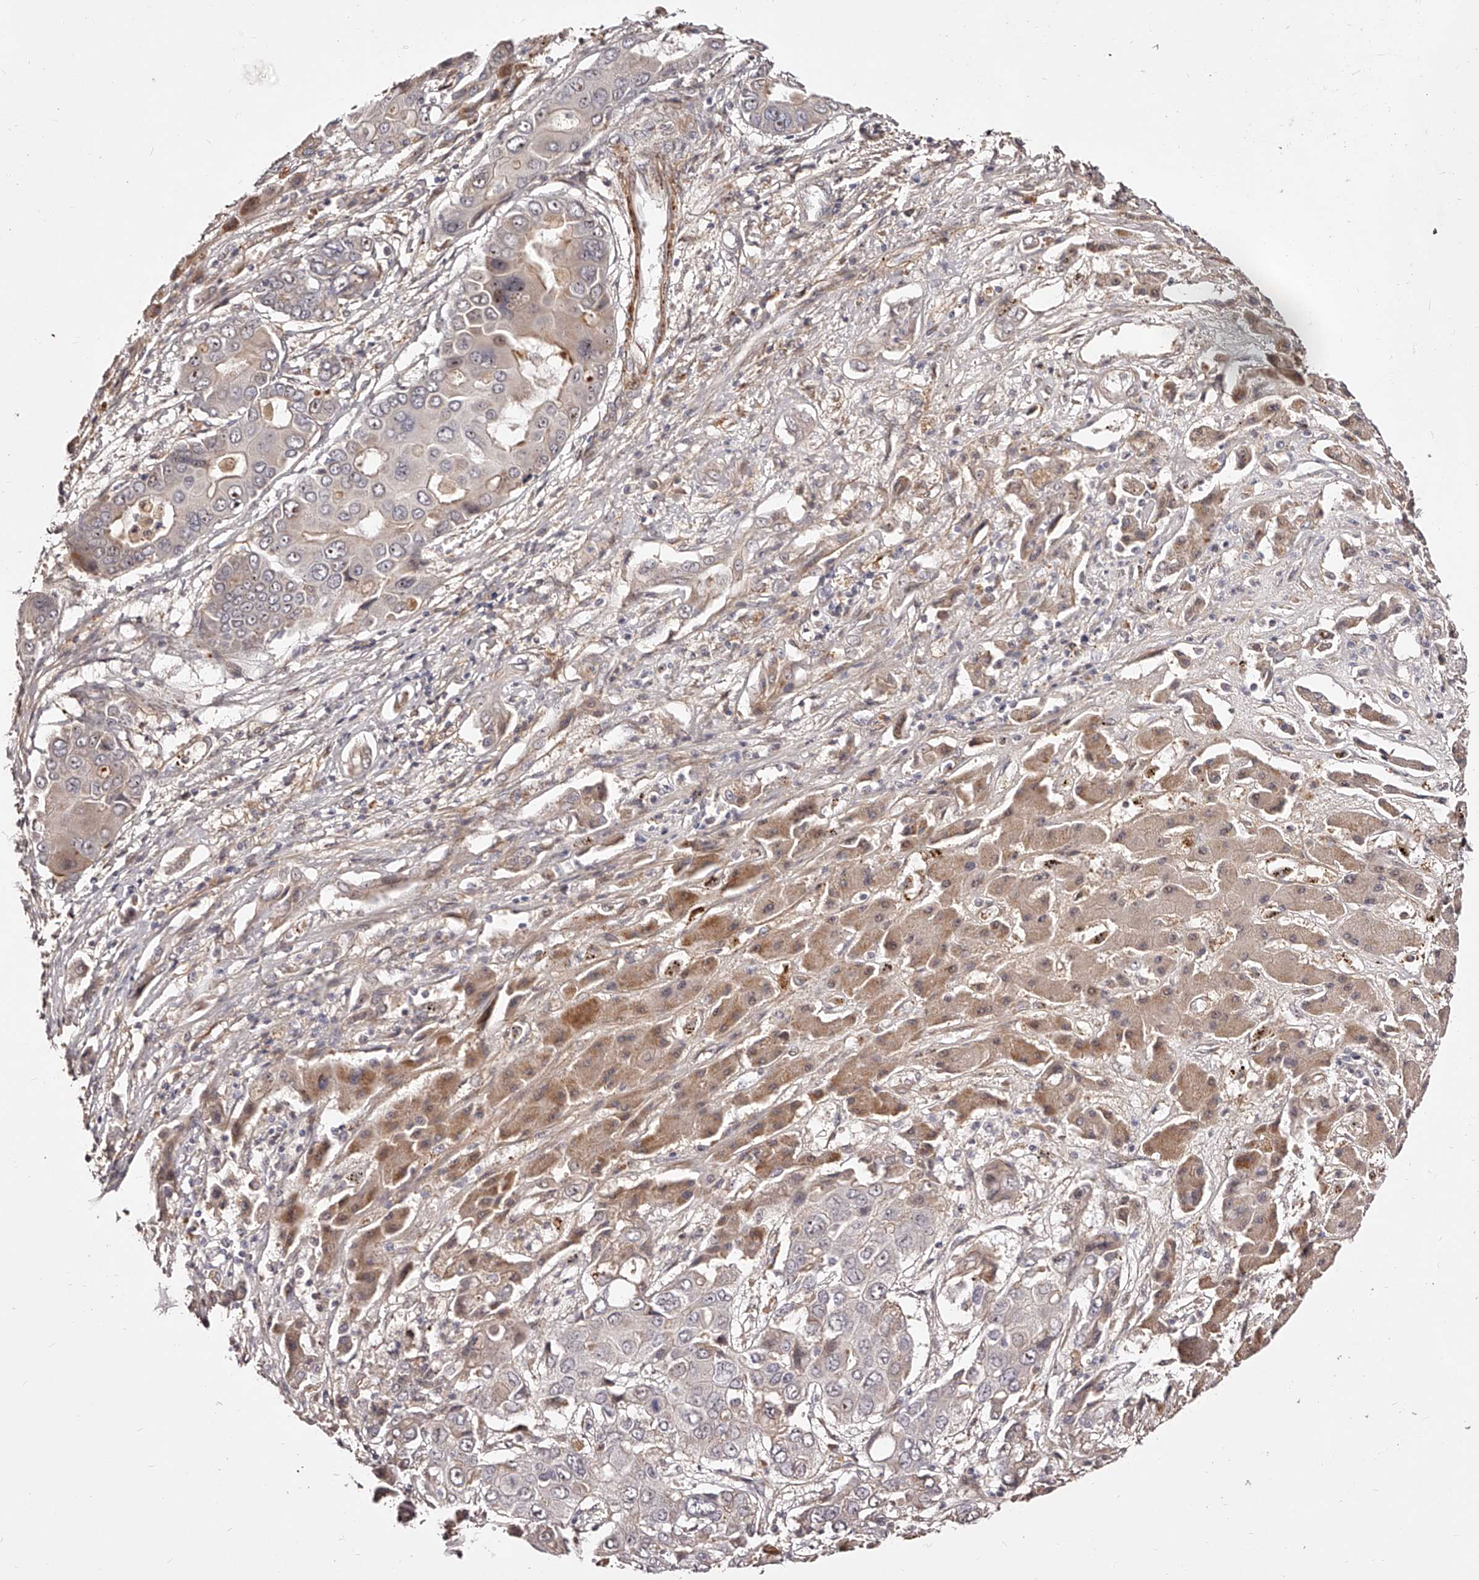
{"staining": {"intensity": "moderate", "quantity": "<25%", "location": "nuclear"}, "tissue": "liver cancer", "cell_type": "Tumor cells", "image_type": "cancer", "snomed": [{"axis": "morphology", "description": "Cholangiocarcinoma"}, {"axis": "topography", "description": "Liver"}], "caption": "This image reveals immunohistochemistry (IHC) staining of human cholangiocarcinoma (liver), with low moderate nuclear staining in approximately <25% of tumor cells.", "gene": "ZNF502", "patient": {"sex": "male", "age": 67}}